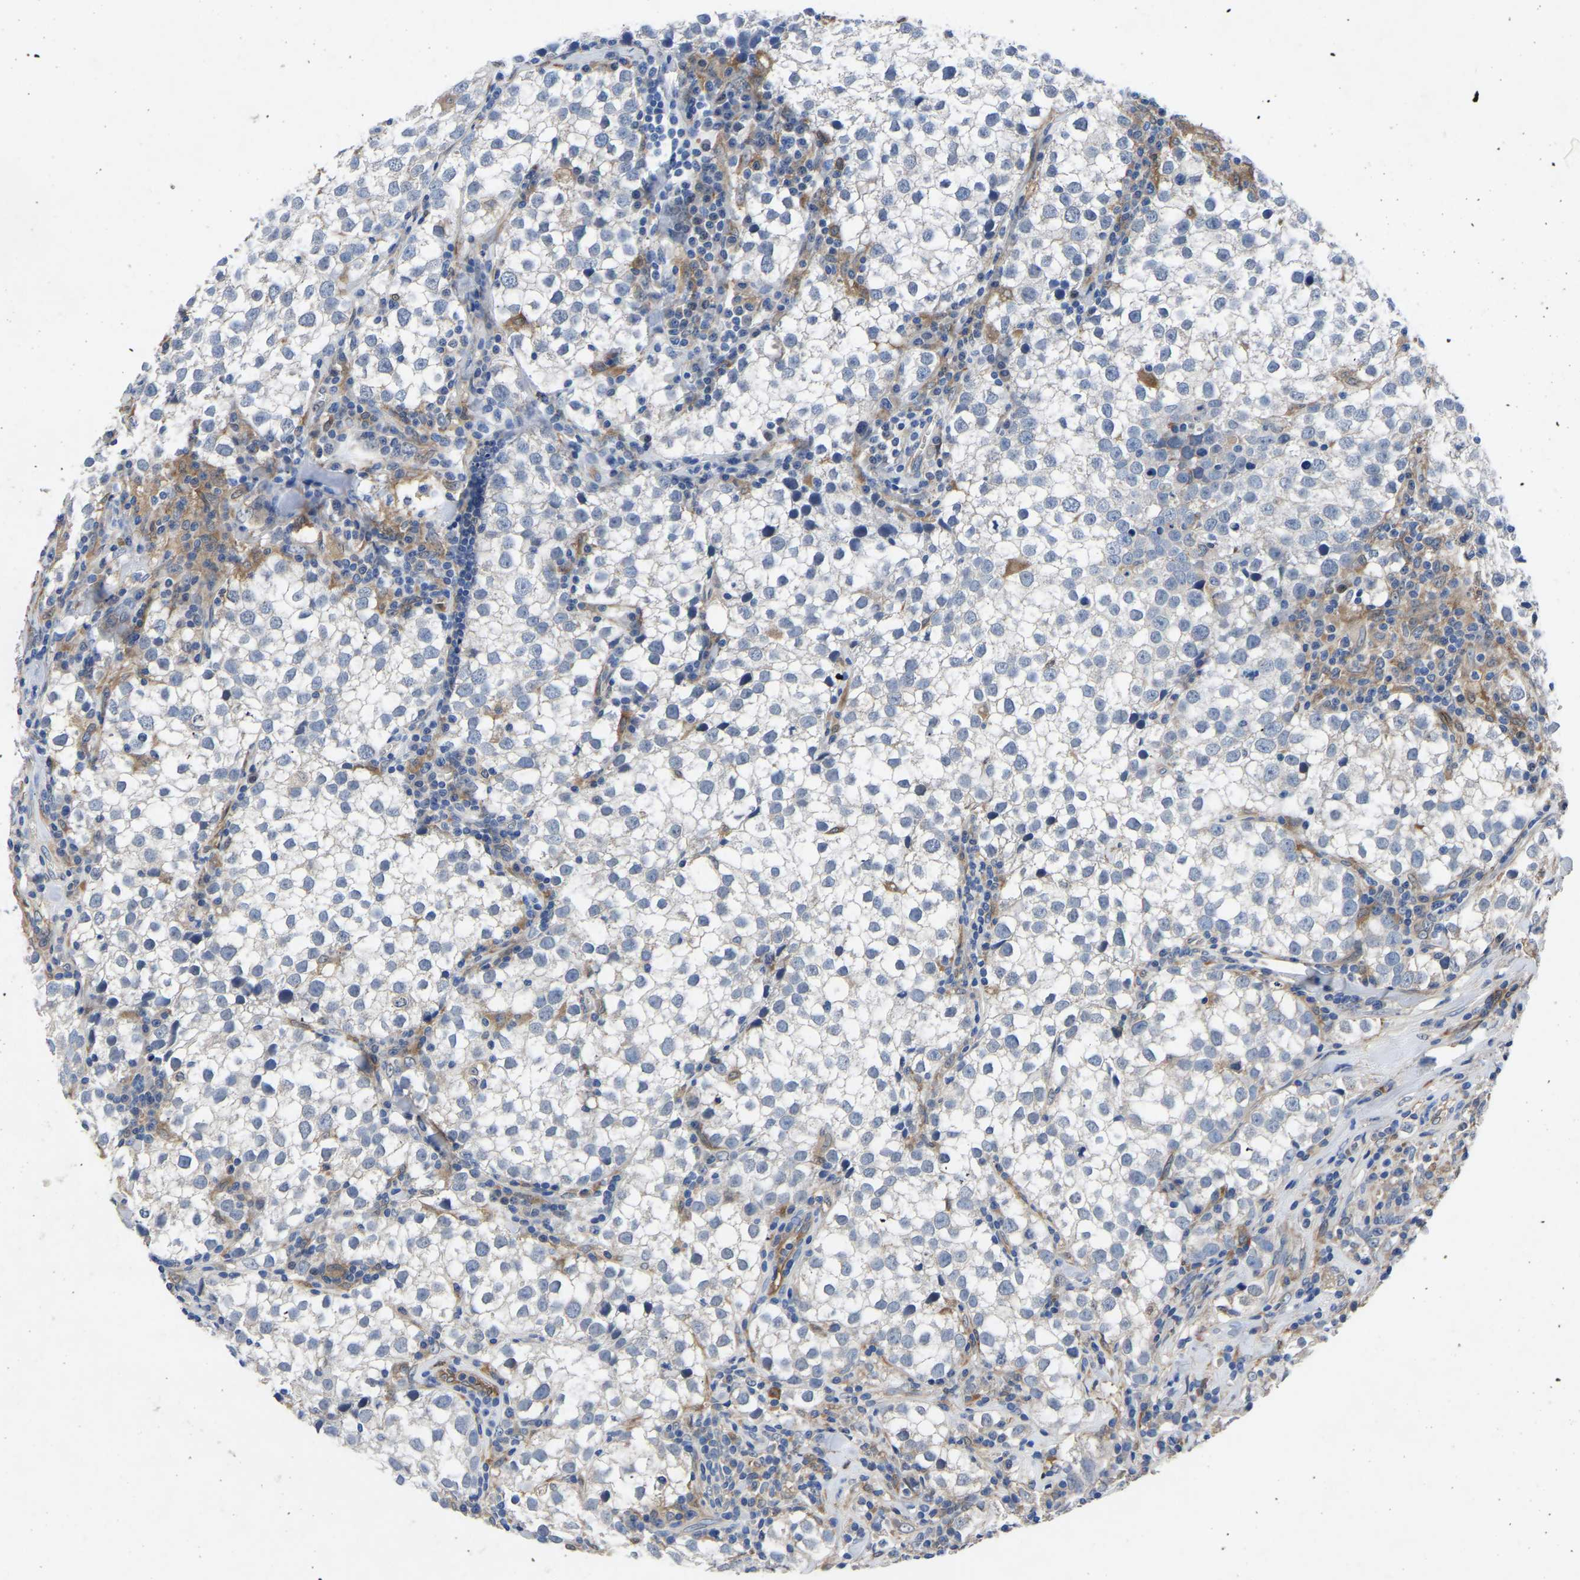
{"staining": {"intensity": "negative", "quantity": "none", "location": "none"}, "tissue": "testis cancer", "cell_type": "Tumor cells", "image_type": "cancer", "snomed": [{"axis": "morphology", "description": "Seminoma, NOS"}, {"axis": "morphology", "description": "Carcinoma, Embryonal, NOS"}, {"axis": "topography", "description": "Testis"}], "caption": "IHC of embryonal carcinoma (testis) demonstrates no staining in tumor cells. (Stains: DAB immunohistochemistry (IHC) with hematoxylin counter stain, Microscopy: brightfield microscopy at high magnification).", "gene": "ATG2B", "patient": {"sex": "male", "age": 36}}